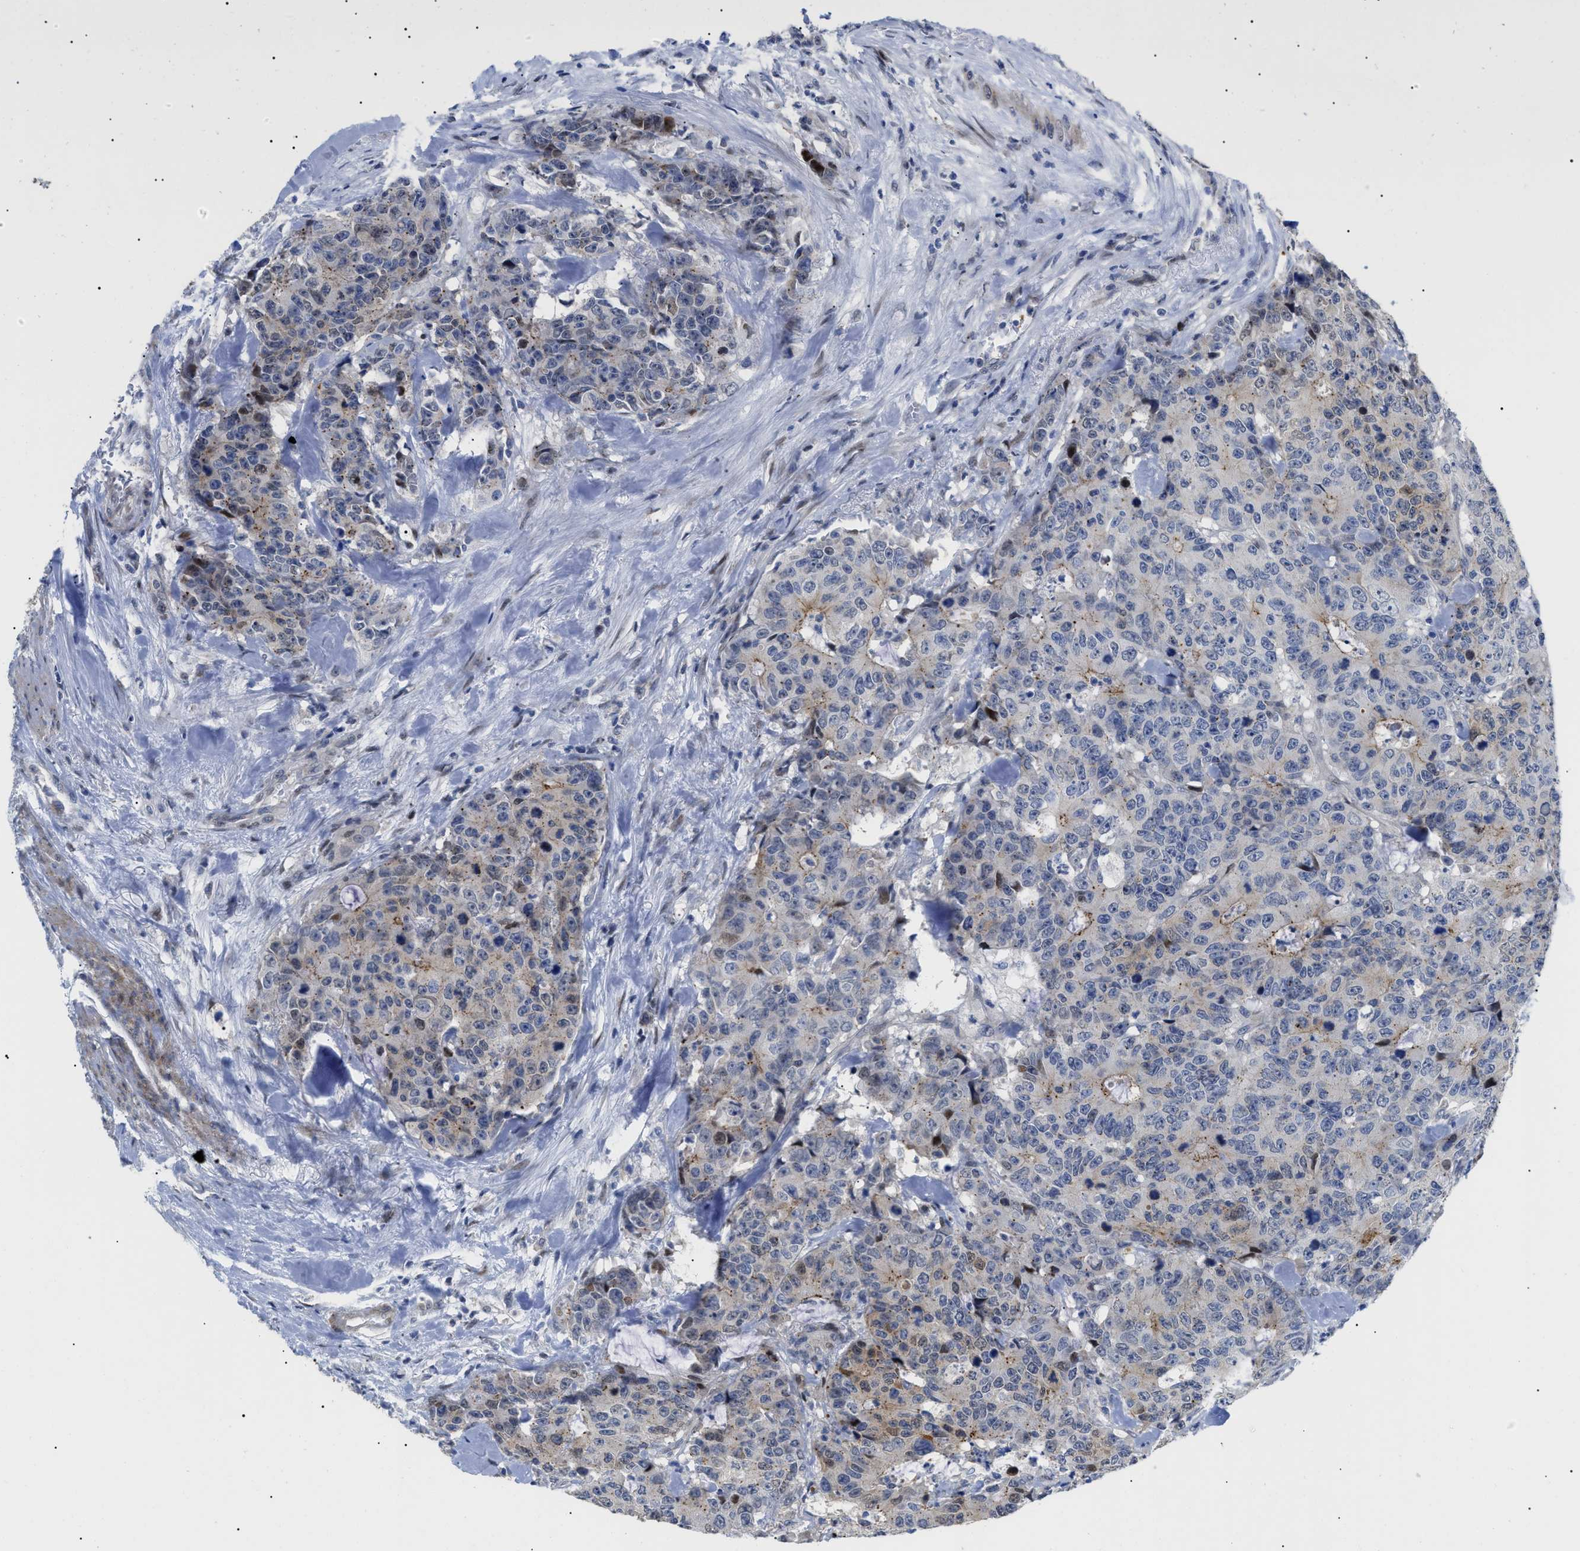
{"staining": {"intensity": "weak", "quantity": "<25%", "location": "cytoplasmic/membranous"}, "tissue": "colorectal cancer", "cell_type": "Tumor cells", "image_type": "cancer", "snomed": [{"axis": "morphology", "description": "Adenocarcinoma, NOS"}, {"axis": "topography", "description": "Colon"}], "caption": "Tumor cells are negative for brown protein staining in adenocarcinoma (colorectal).", "gene": "SFXN5", "patient": {"sex": "female", "age": 86}}